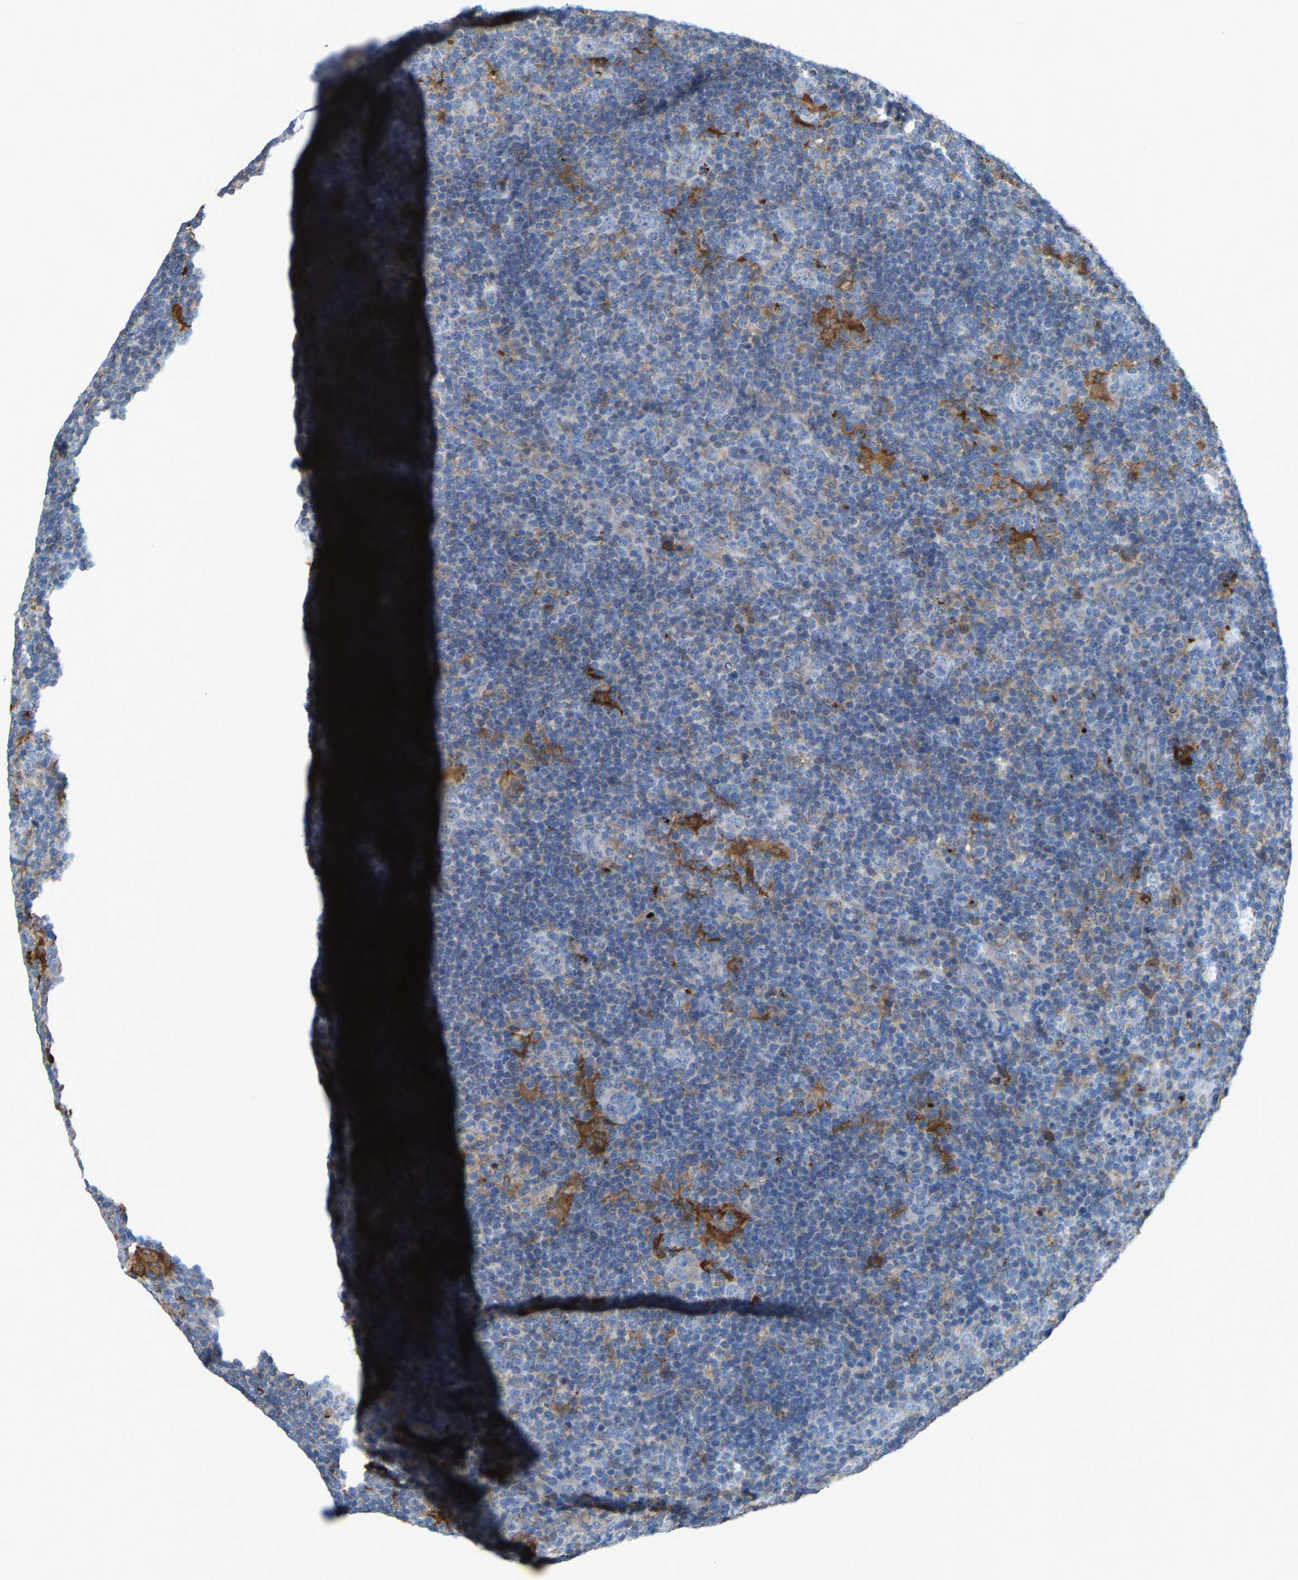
{"staining": {"intensity": "negative", "quantity": "none", "location": "none"}, "tissue": "lymphoma", "cell_type": "Tumor cells", "image_type": "cancer", "snomed": [{"axis": "morphology", "description": "Hodgkin's disease, NOS"}, {"axis": "topography", "description": "Lymph node"}], "caption": "Protein analysis of Hodgkin's disease exhibits no significant positivity in tumor cells. (Stains: DAB (3,3'-diaminobenzidine) immunohistochemistry (IHC) with hematoxylin counter stain, Microscopy: brightfield microscopy at high magnification).", "gene": "CROT", "patient": {"sex": "female", "age": 57}}